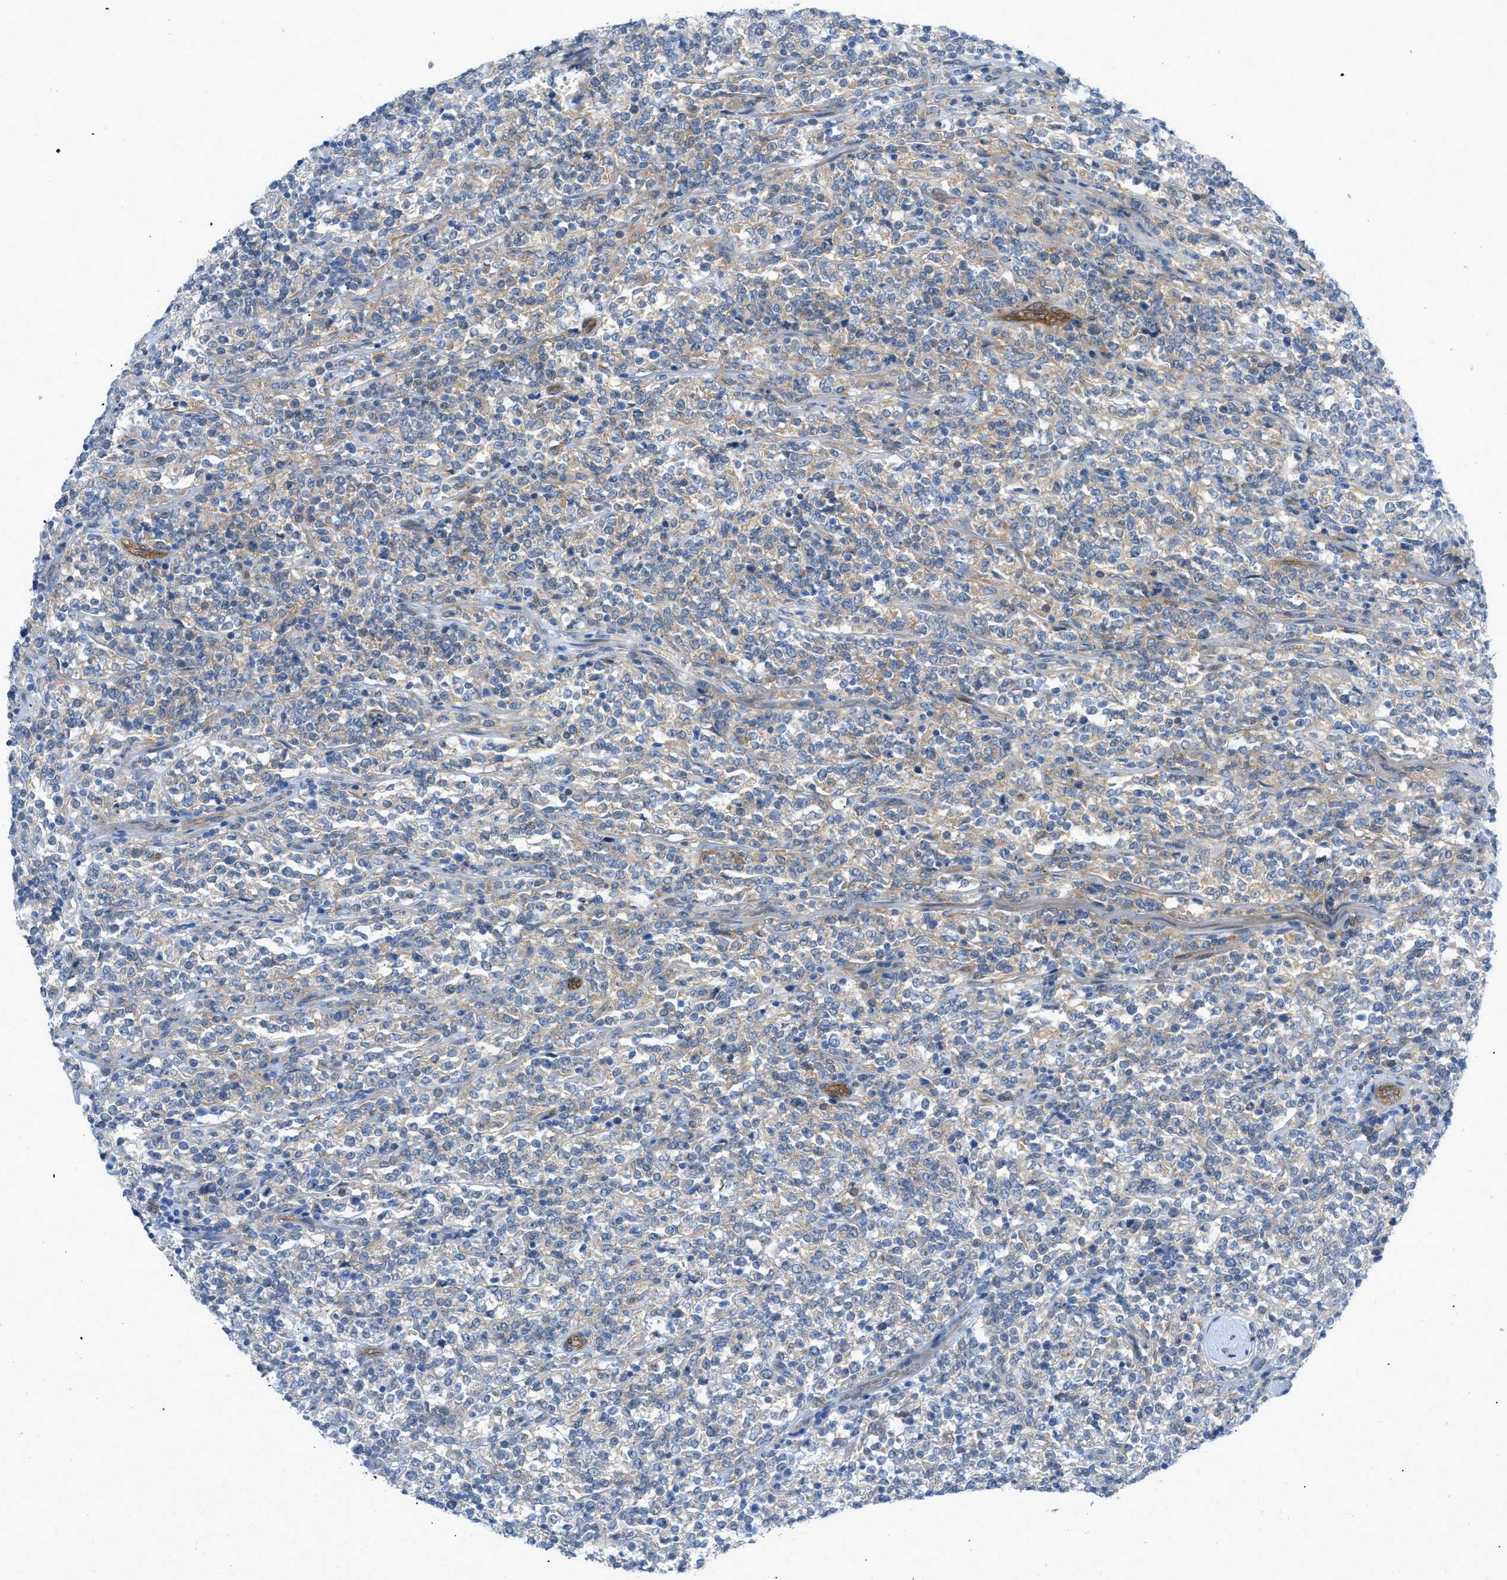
{"staining": {"intensity": "negative", "quantity": "none", "location": "none"}, "tissue": "lymphoma", "cell_type": "Tumor cells", "image_type": "cancer", "snomed": [{"axis": "morphology", "description": "Malignant lymphoma, non-Hodgkin's type, High grade"}, {"axis": "topography", "description": "Soft tissue"}], "caption": "DAB immunohistochemical staining of lymphoma exhibits no significant positivity in tumor cells.", "gene": "PDLIM5", "patient": {"sex": "male", "age": 18}}